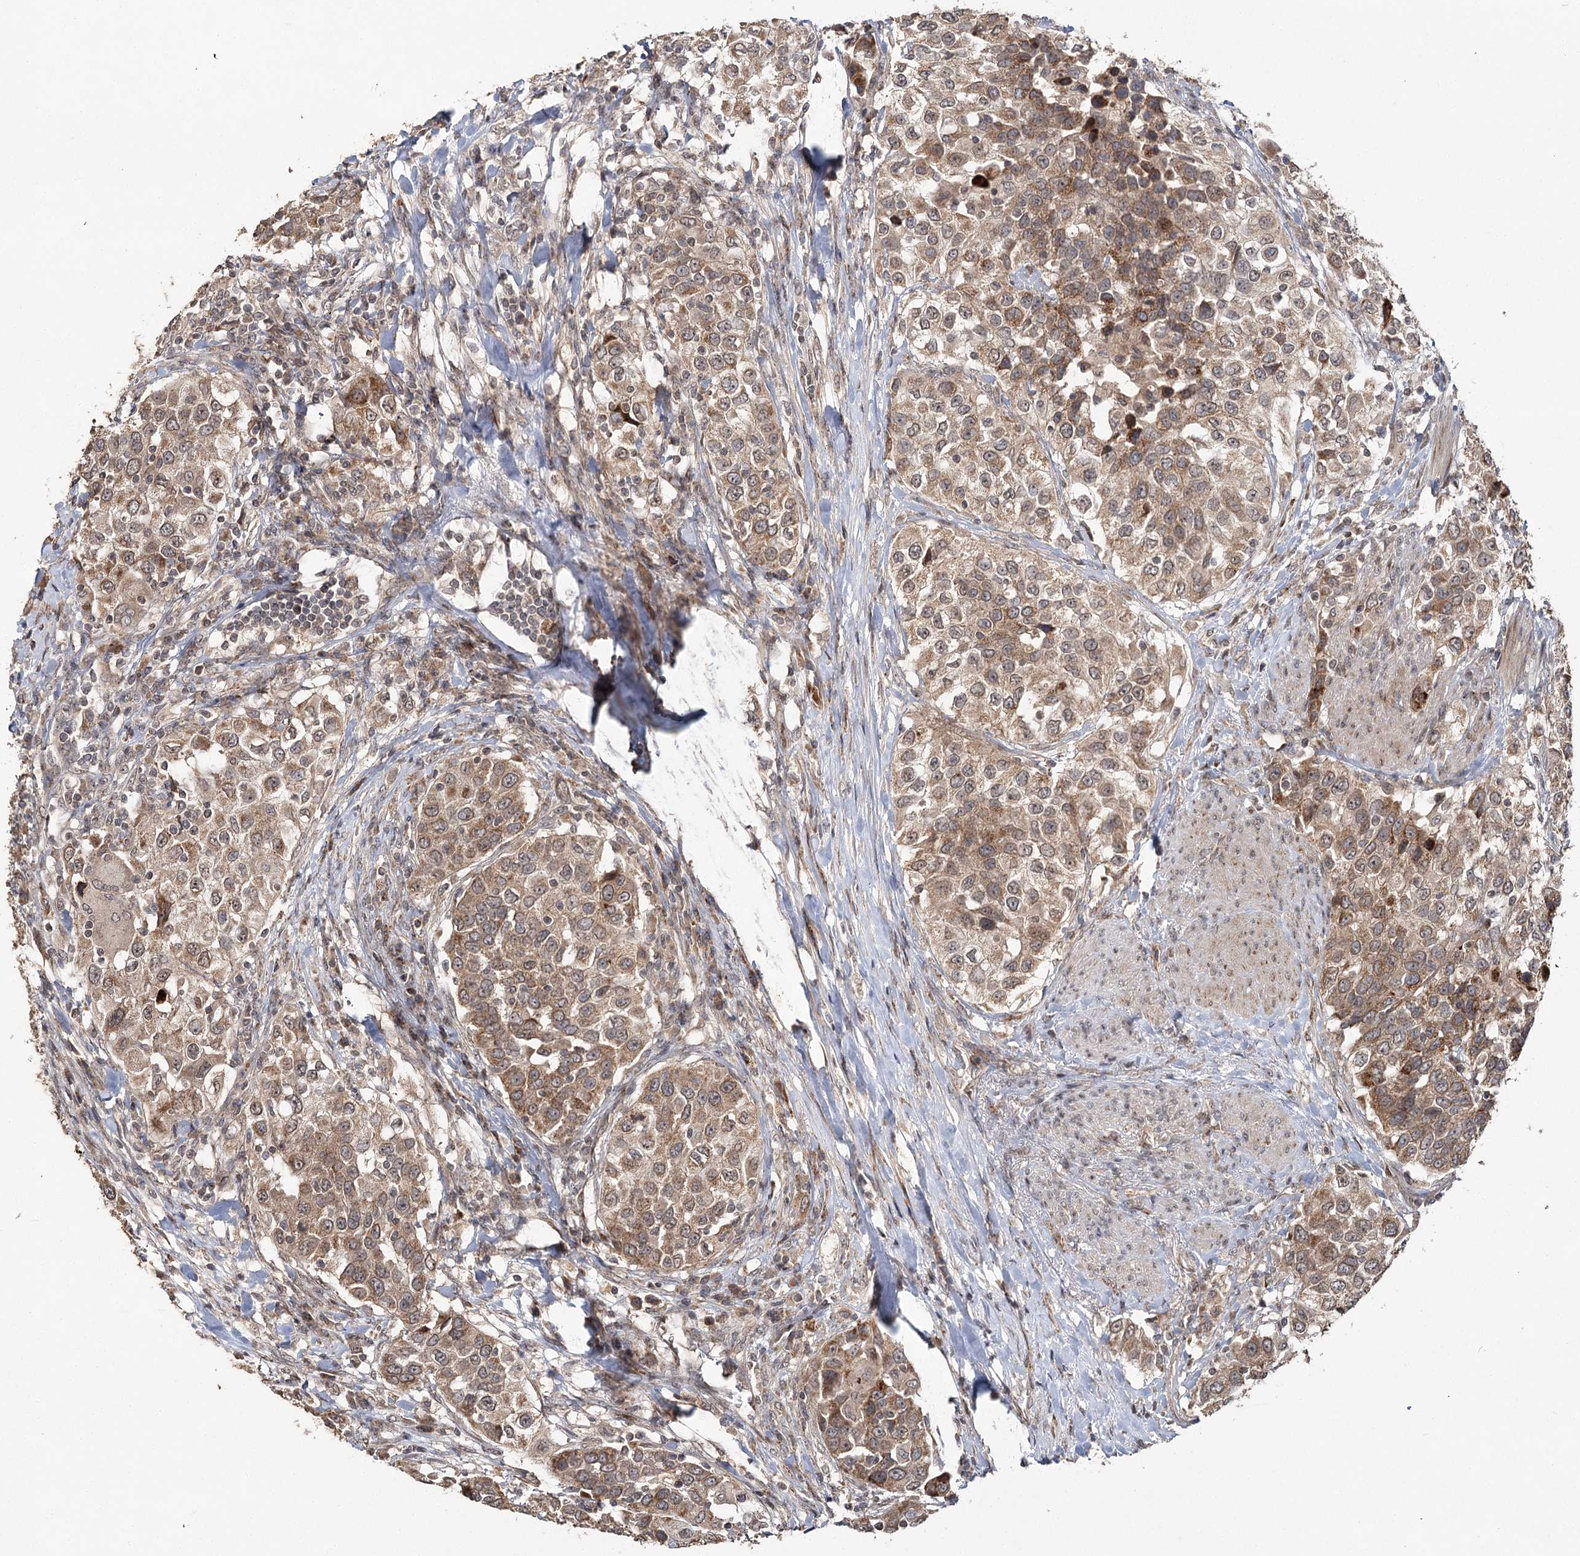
{"staining": {"intensity": "moderate", "quantity": ">75%", "location": "cytoplasmic/membranous"}, "tissue": "urothelial cancer", "cell_type": "Tumor cells", "image_type": "cancer", "snomed": [{"axis": "morphology", "description": "Urothelial carcinoma, High grade"}, {"axis": "topography", "description": "Urinary bladder"}], "caption": "High-grade urothelial carcinoma stained with a brown dye displays moderate cytoplasmic/membranous positive expression in approximately >75% of tumor cells.", "gene": "ZNRF3", "patient": {"sex": "female", "age": 80}}